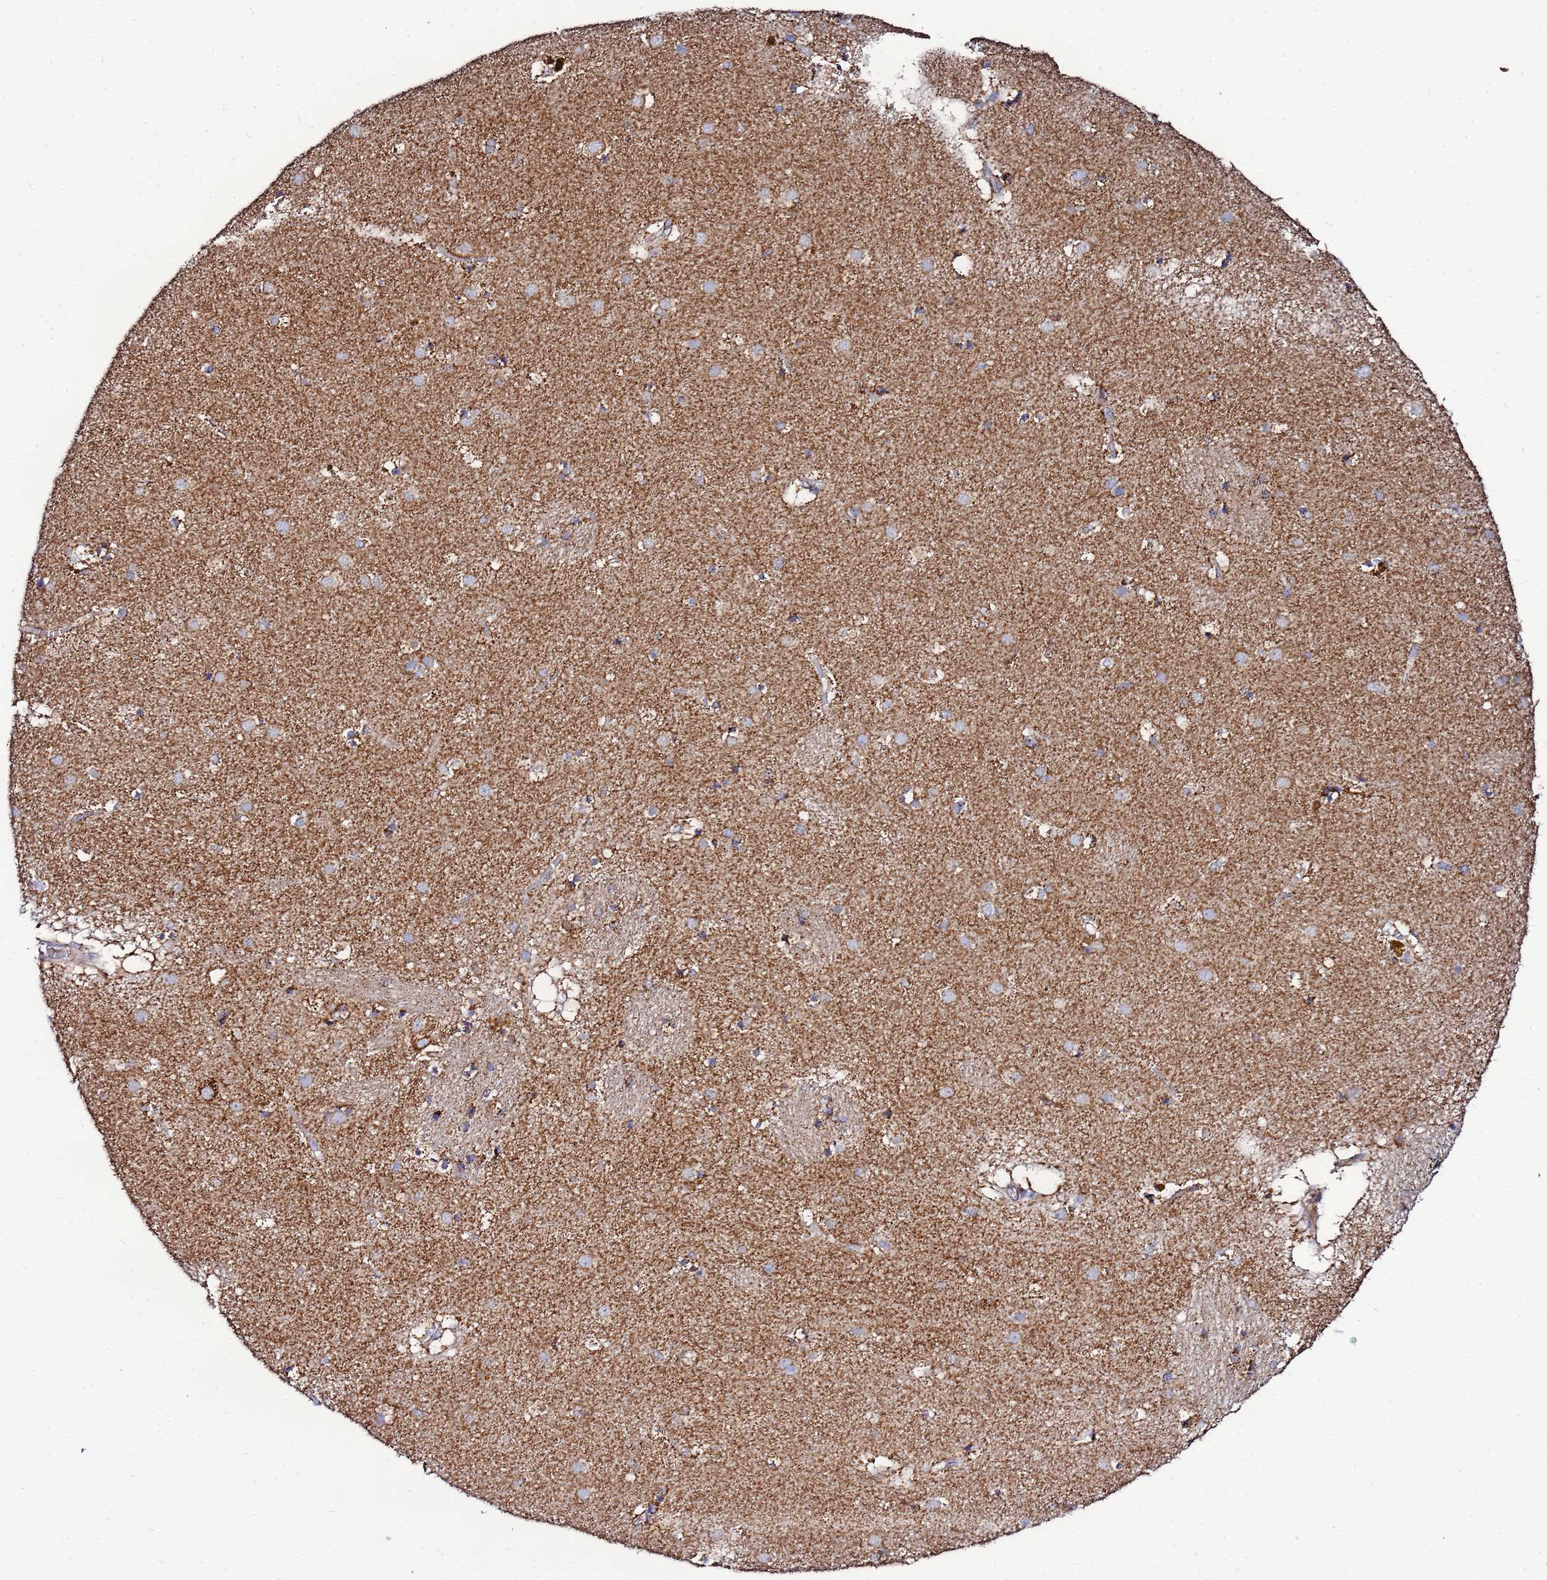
{"staining": {"intensity": "moderate", "quantity": "25%-75%", "location": "cytoplasmic/membranous"}, "tissue": "caudate", "cell_type": "Glial cells", "image_type": "normal", "snomed": [{"axis": "morphology", "description": "Normal tissue, NOS"}, {"axis": "topography", "description": "Lateral ventricle wall"}], "caption": "Protein positivity by IHC shows moderate cytoplasmic/membranous expression in approximately 25%-75% of glial cells in normal caudate. The protein of interest is shown in brown color, while the nuclei are stained blue.", "gene": "FAHD2A", "patient": {"sex": "male", "age": 70}}